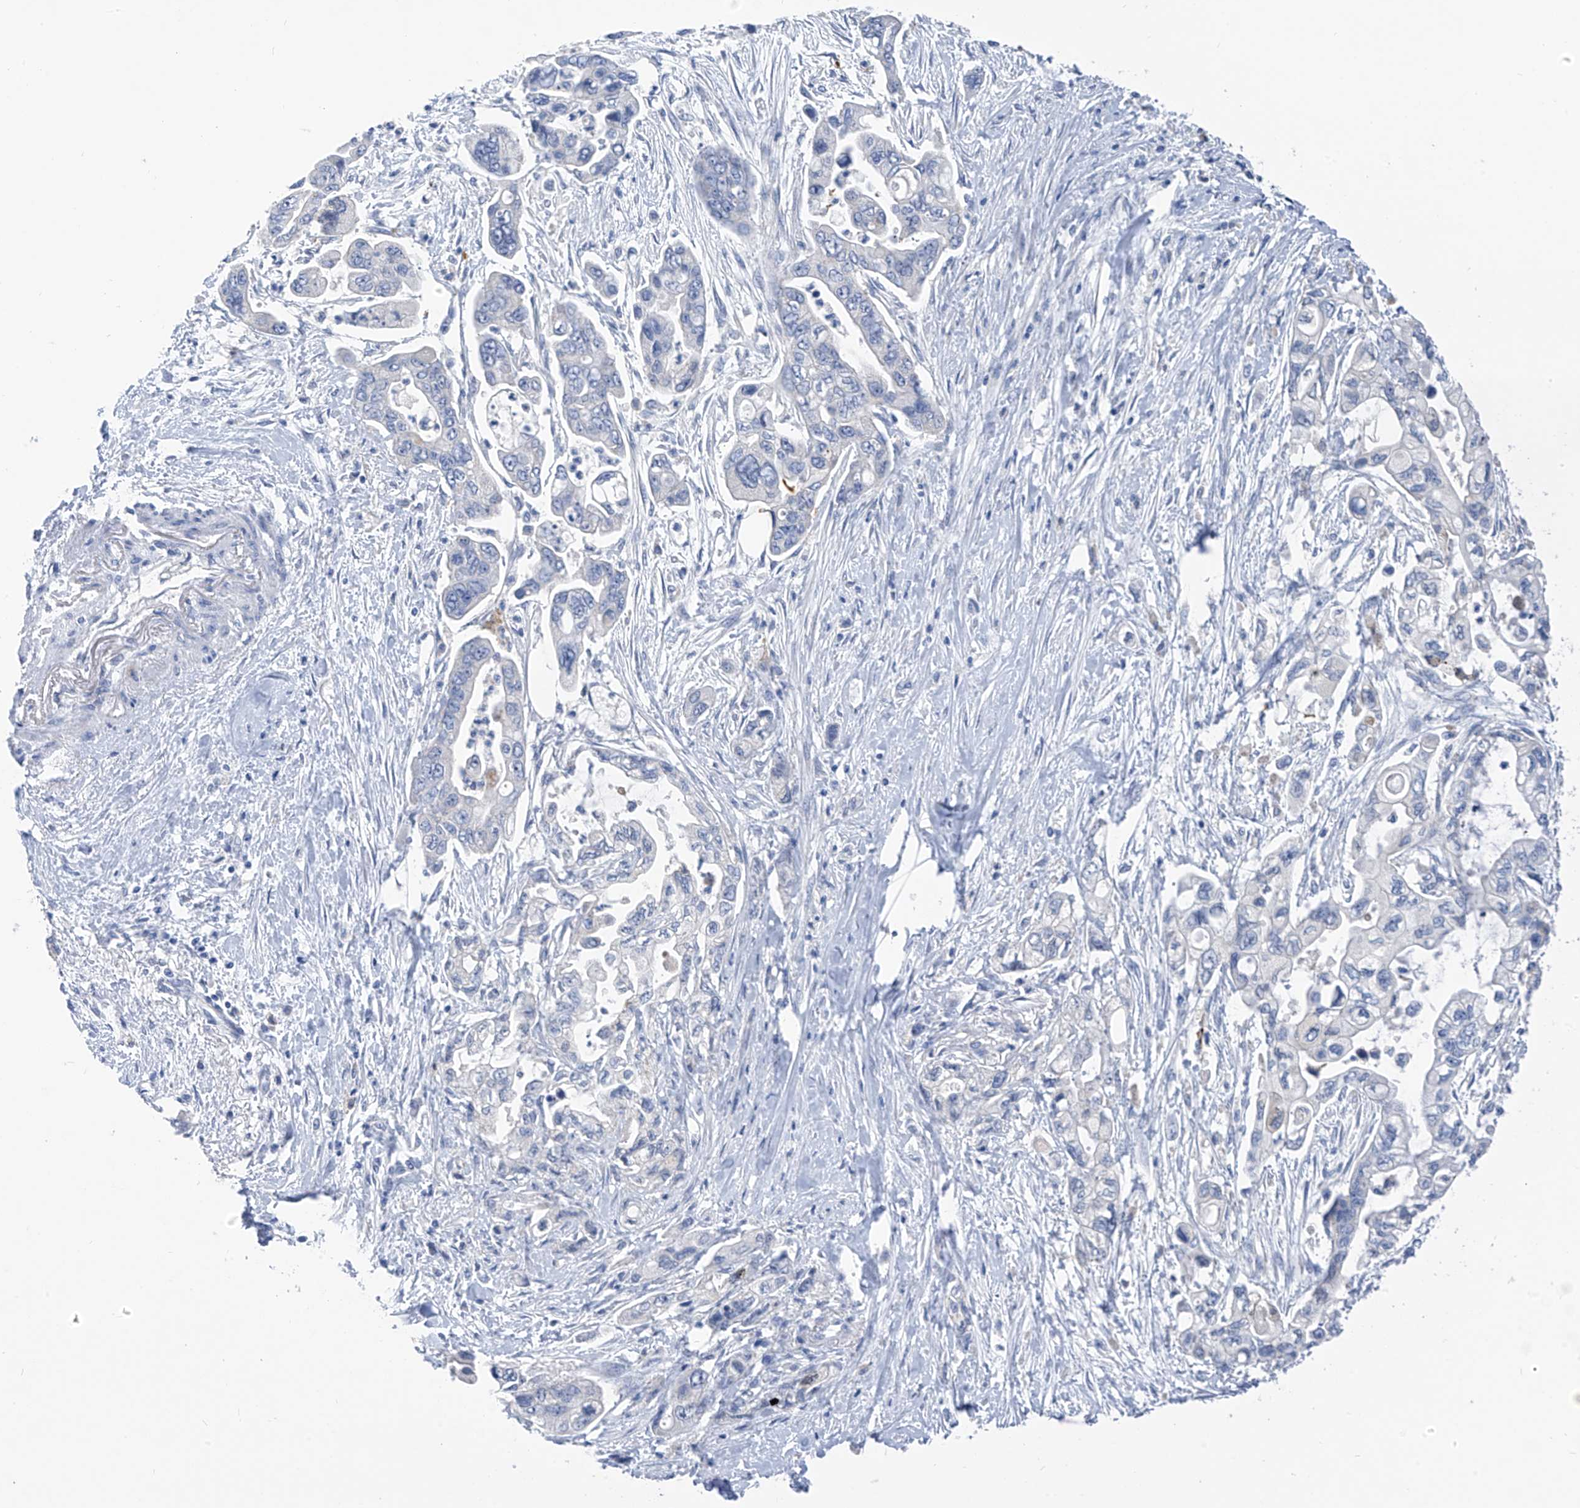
{"staining": {"intensity": "negative", "quantity": "none", "location": "none"}, "tissue": "pancreatic cancer", "cell_type": "Tumor cells", "image_type": "cancer", "snomed": [{"axis": "morphology", "description": "Adenocarcinoma, NOS"}, {"axis": "topography", "description": "Pancreas"}], "caption": "Adenocarcinoma (pancreatic) stained for a protein using immunohistochemistry (IHC) demonstrates no positivity tumor cells.", "gene": "LDAH", "patient": {"sex": "male", "age": 70}}